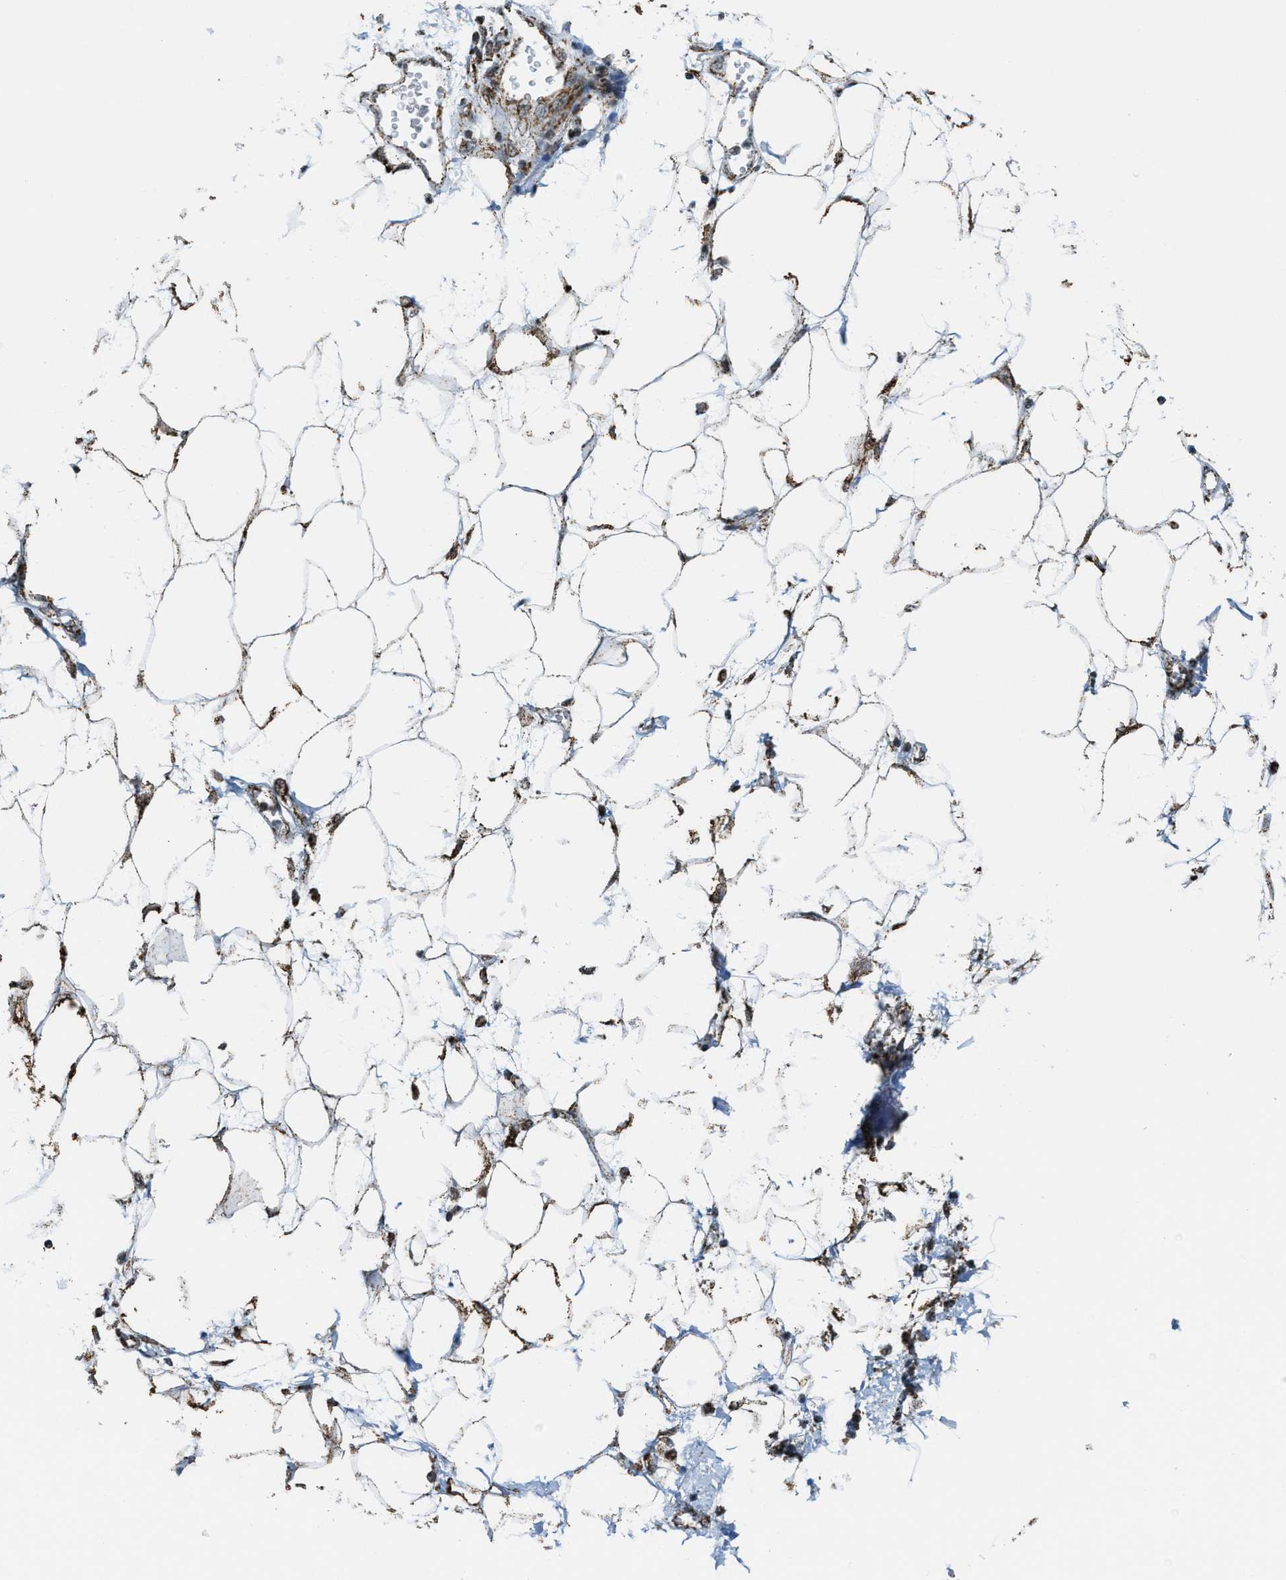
{"staining": {"intensity": "moderate", "quantity": ">75%", "location": "cytoplasmic/membranous"}, "tissue": "adipose tissue", "cell_type": "Adipocytes", "image_type": "normal", "snomed": [{"axis": "morphology", "description": "Normal tissue, NOS"}, {"axis": "morphology", "description": "Adenocarcinoma, NOS"}, {"axis": "topography", "description": "Duodenum"}, {"axis": "topography", "description": "Peripheral nerve tissue"}], "caption": "Immunohistochemical staining of benign adipose tissue demonstrates moderate cytoplasmic/membranous protein positivity in about >75% of adipocytes. The protein of interest is shown in brown color, while the nuclei are stained blue.", "gene": "HIBADH", "patient": {"sex": "female", "age": 60}}